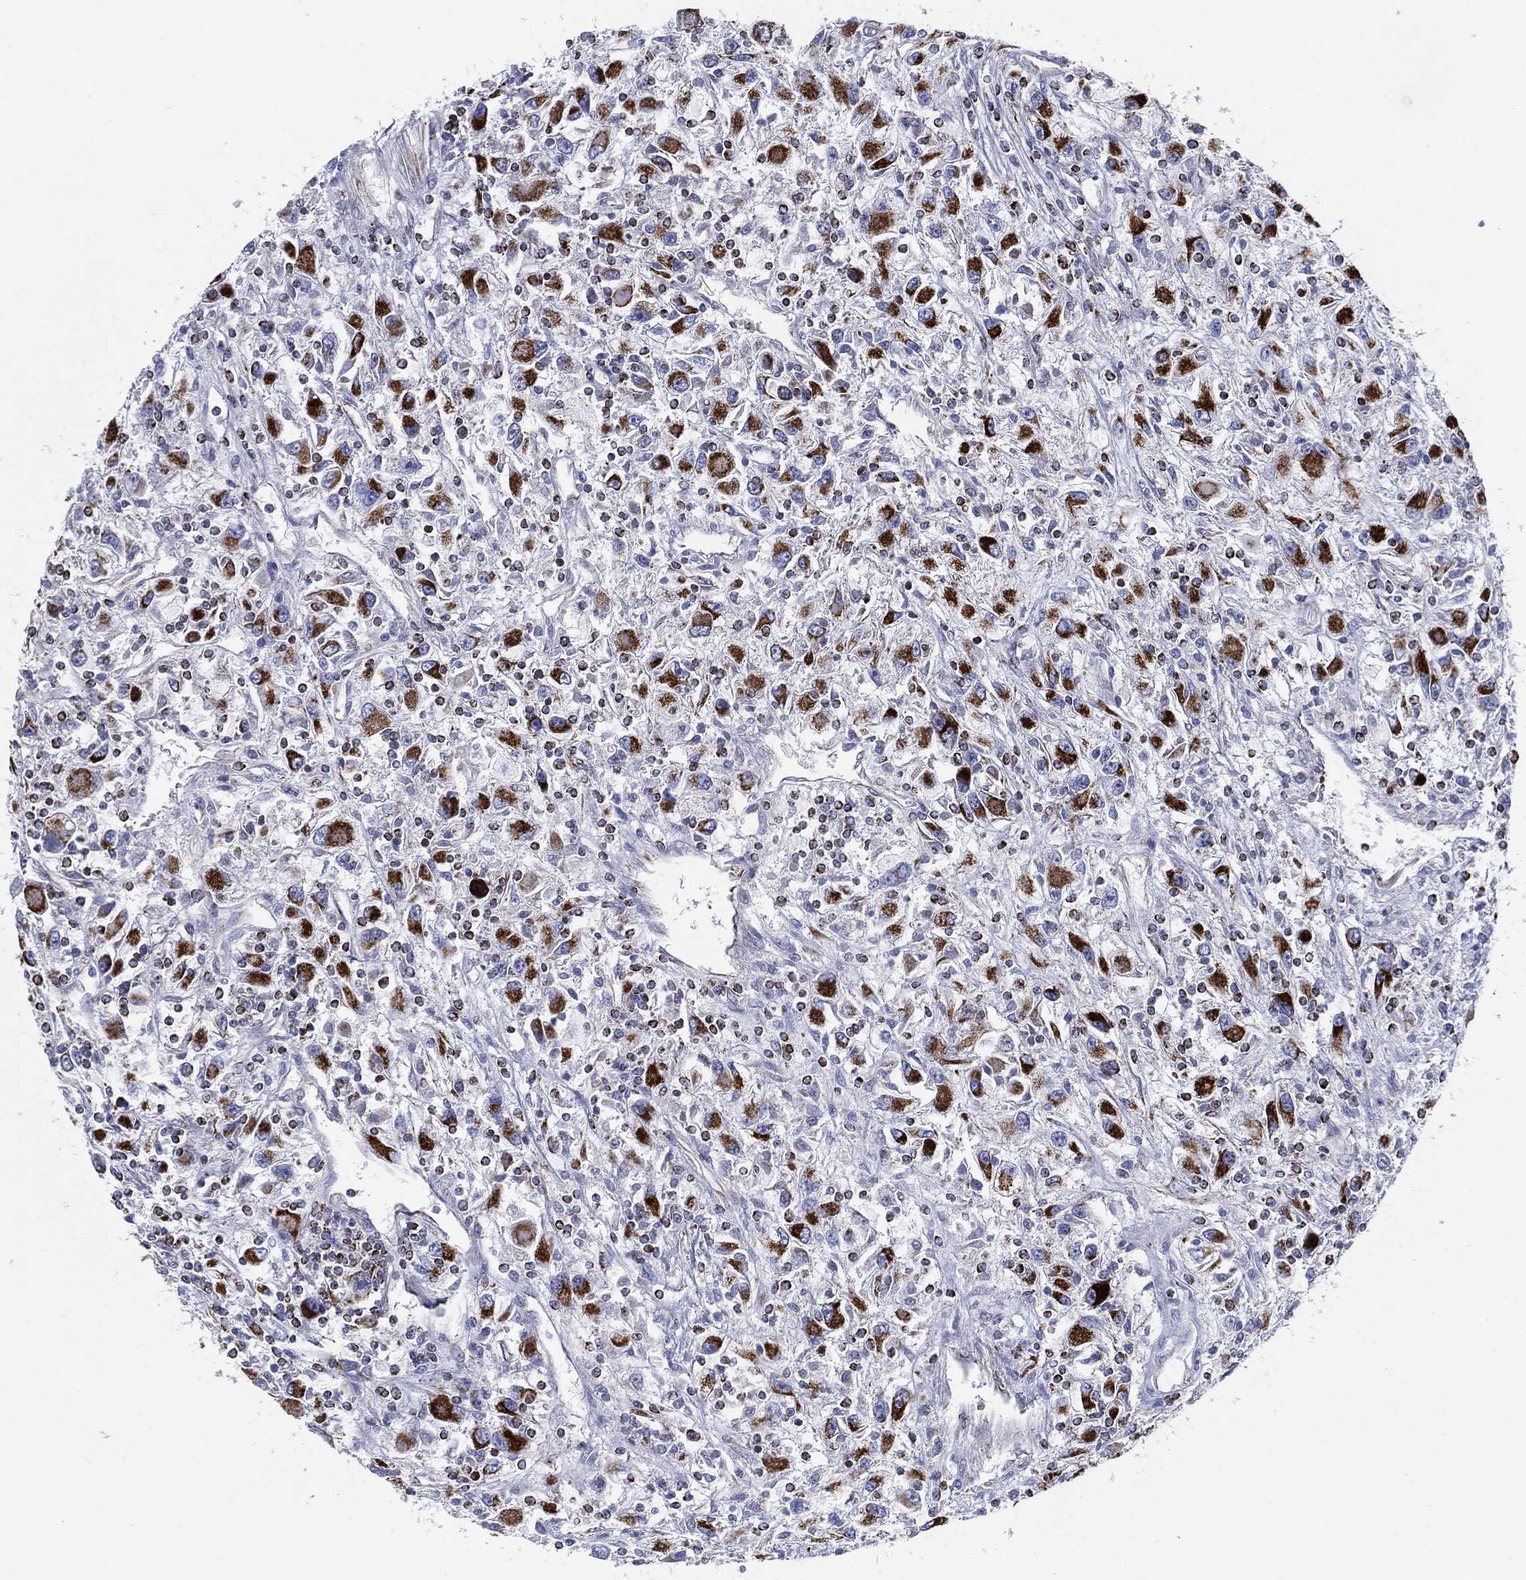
{"staining": {"intensity": "strong", "quantity": "25%-75%", "location": "cytoplasmic/membranous"}, "tissue": "renal cancer", "cell_type": "Tumor cells", "image_type": "cancer", "snomed": [{"axis": "morphology", "description": "Adenocarcinoma, NOS"}, {"axis": "topography", "description": "Kidney"}], "caption": "Immunohistochemistry (IHC) of adenocarcinoma (renal) demonstrates high levels of strong cytoplasmic/membranous expression in approximately 25%-75% of tumor cells. Nuclei are stained in blue.", "gene": "SFXN1", "patient": {"sex": "female", "age": 67}}